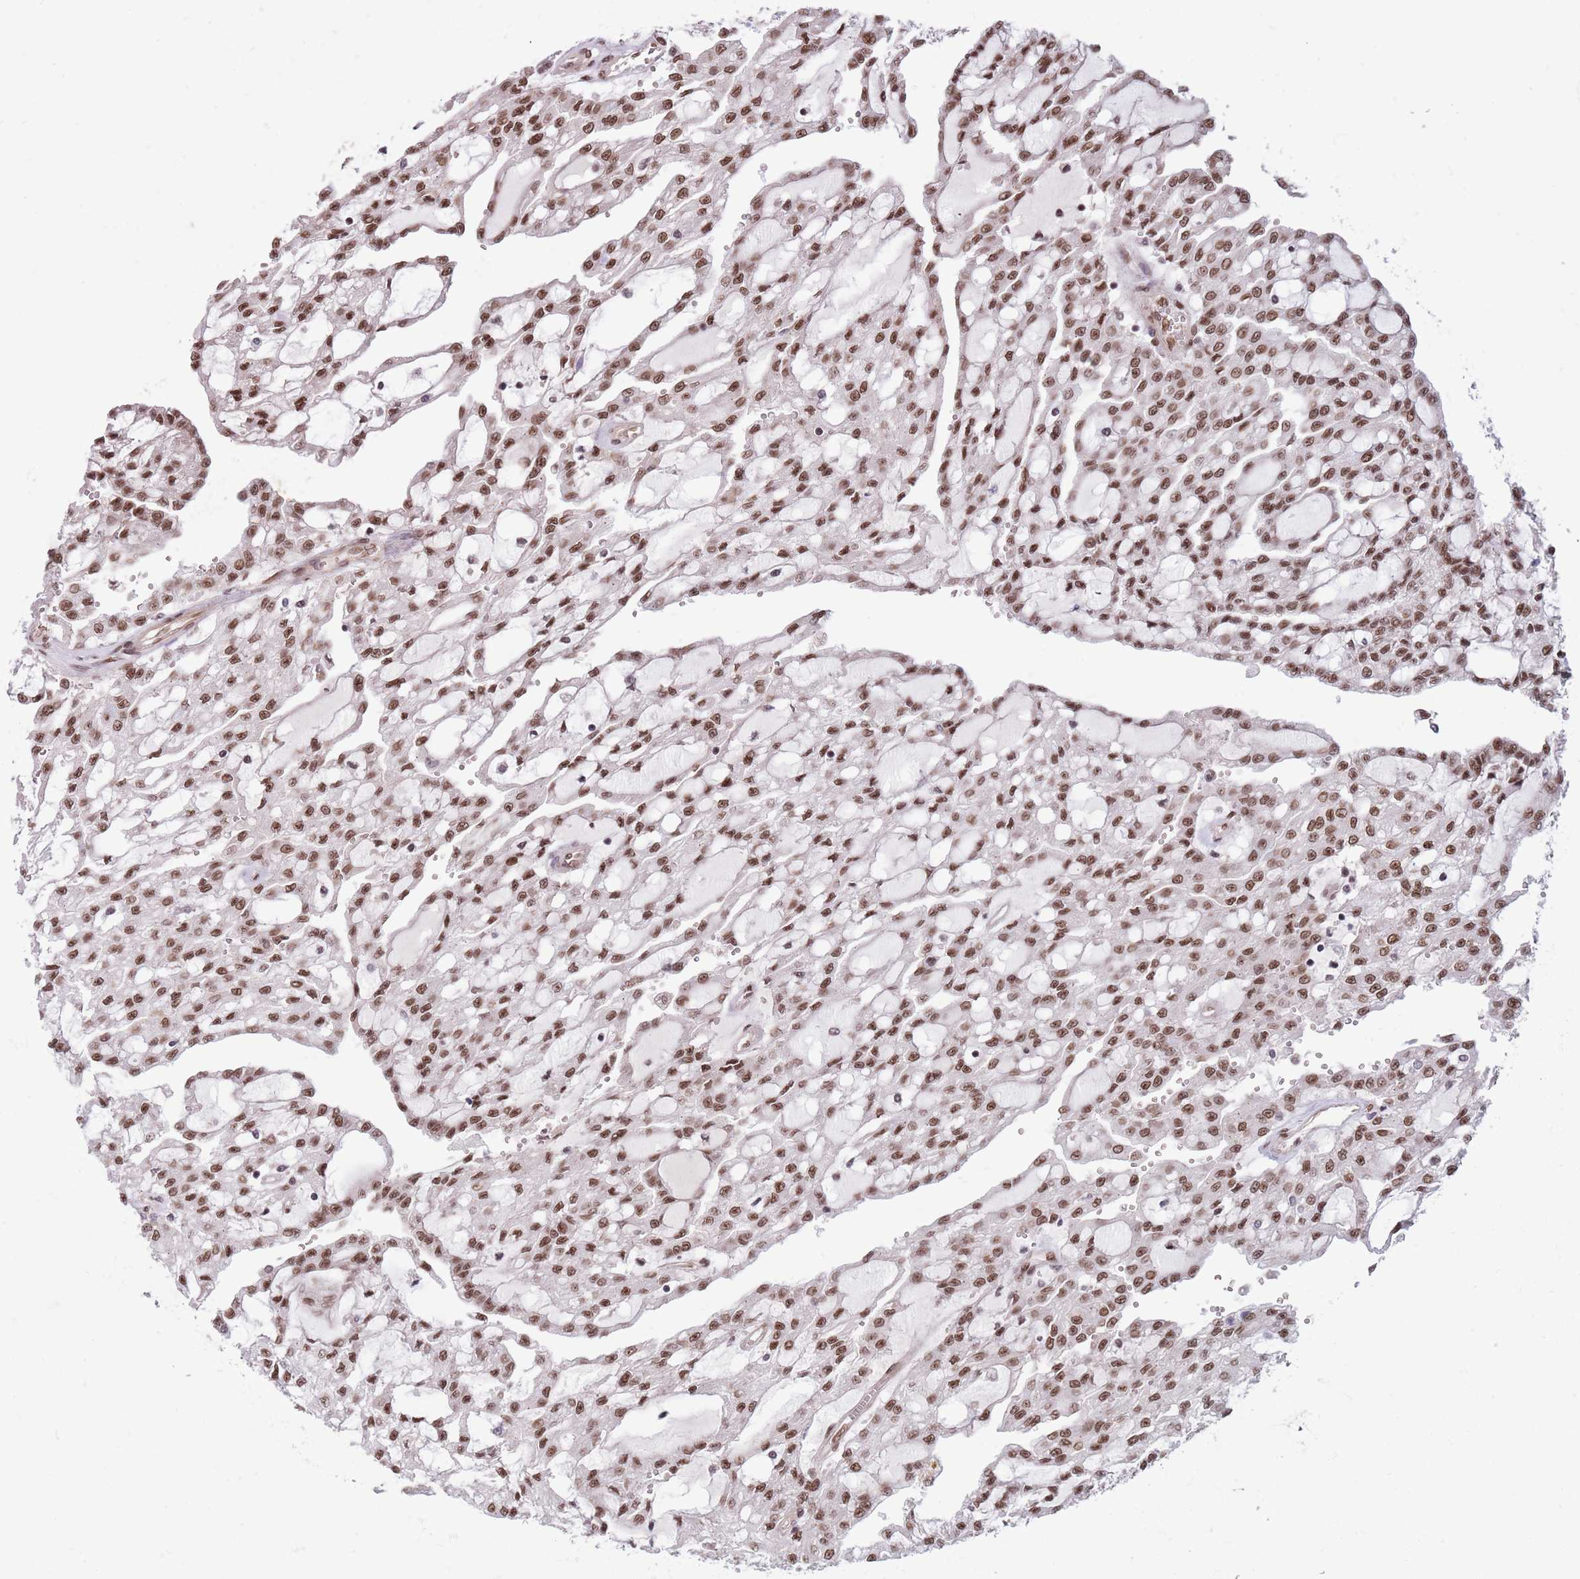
{"staining": {"intensity": "moderate", "quantity": ">75%", "location": "nuclear"}, "tissue": "renal cancer", "cell_type": "Tumor cells", "image_type": "cancer", "snomed": [{"axis": "morphology", "description": "Adenocarcinoma, NOS"}, {"axis": "topography", "description": "Kidney"}], "caption": "The image exhibits a brown stain indicating the presence of a protein in the nuclear of tumor cells in renal adenocarcinoma. The staining was performed using DAB, with brown indicating positive protein expression. Nuclei are stained blue with hematoxylin.", "gene": "SIPA1L3", "patient": {"sex": "male", "age": 63}}